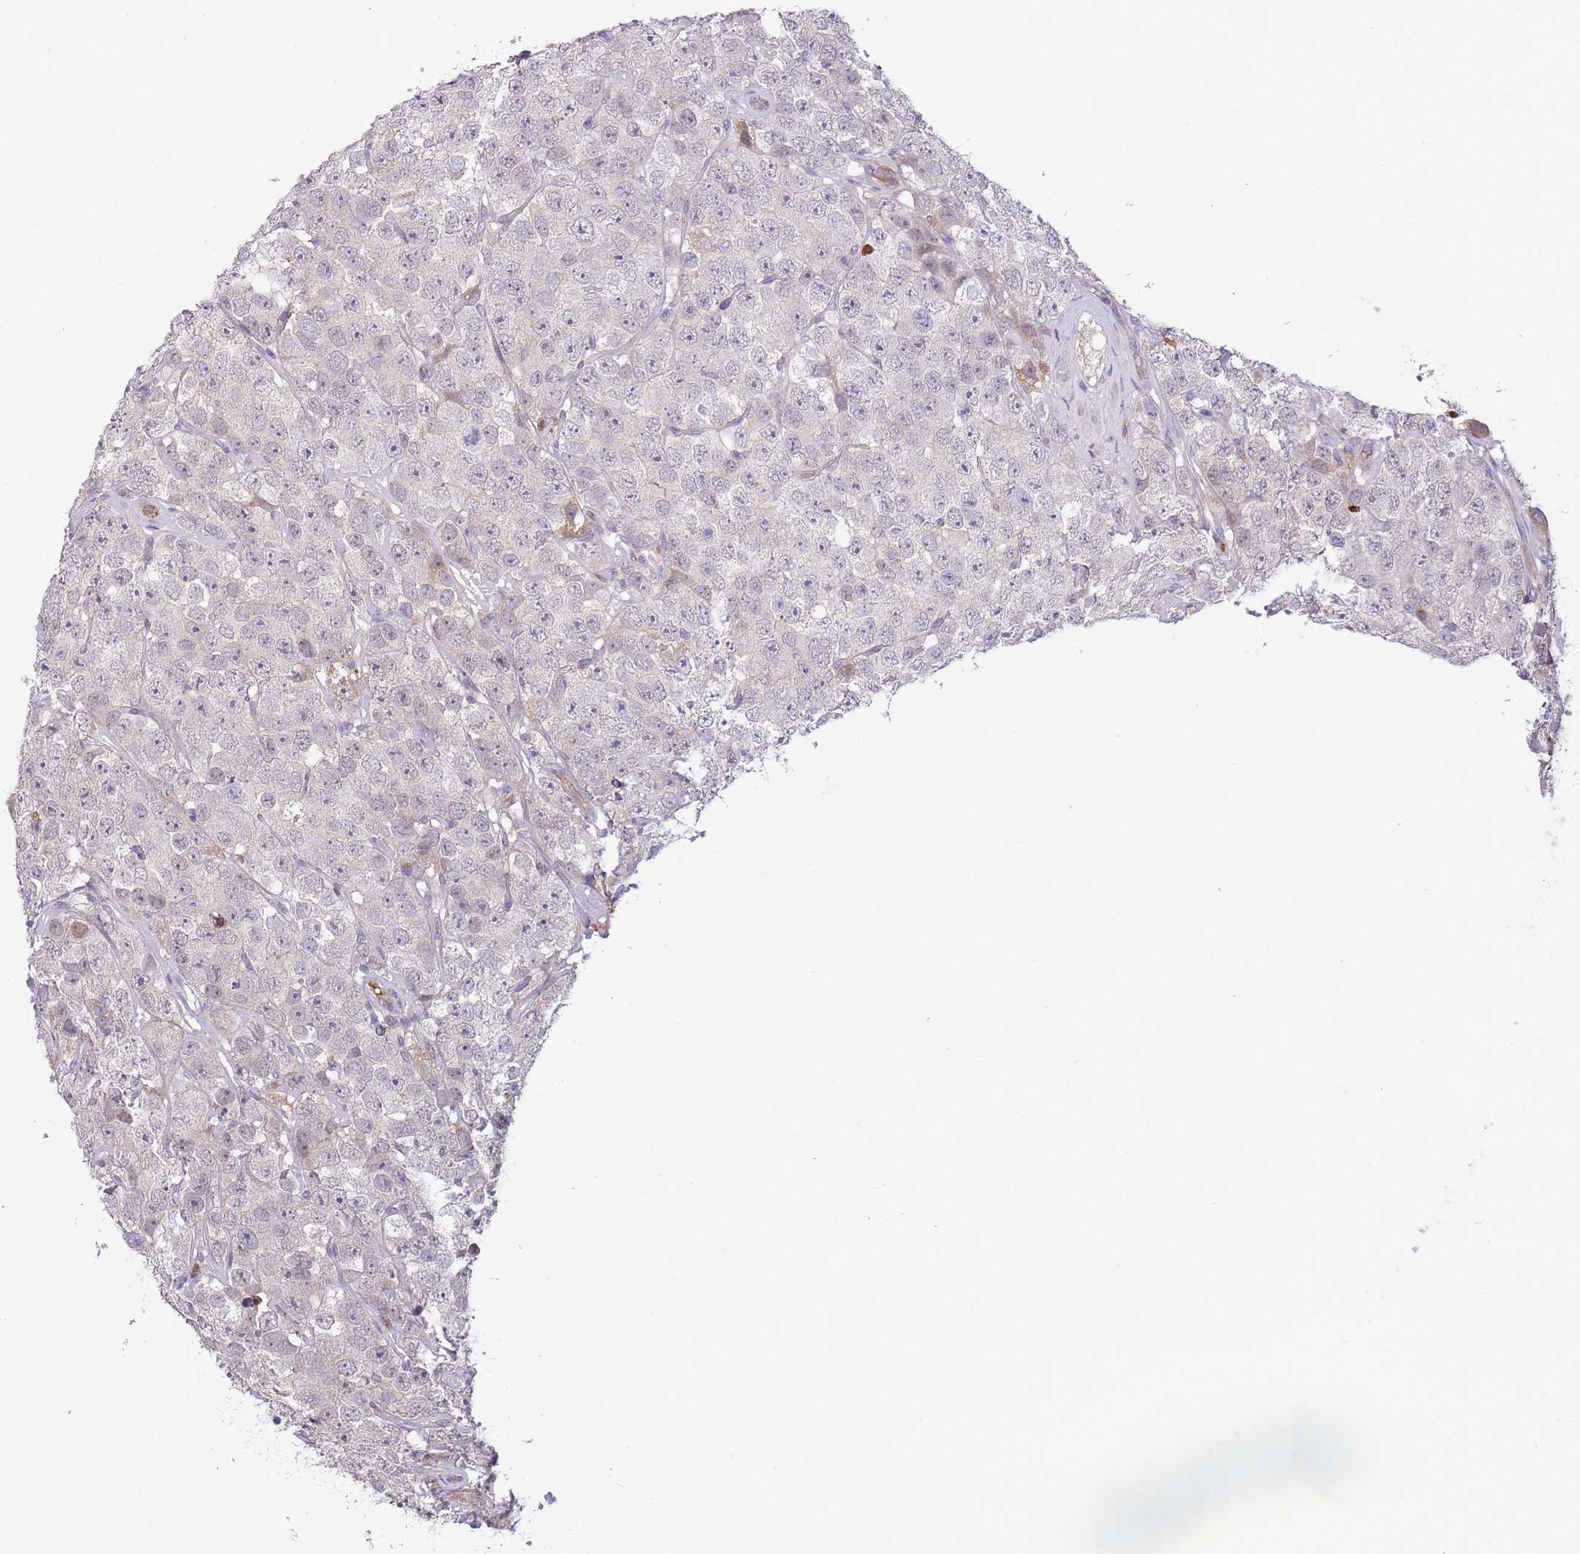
{"staining": {"intensity": "negative", "quantity": "none", "location": "none"}, "tissue": "testis cancer", "cell_type": "Tumor cells", "image_type": "cancer", "snomed": [{"axis": "morphology", "description": "Seminoma, NOS"}, {"axis": "topography", "description": "Testis"}], "caption": "Human testis seminoma stained for a protein using immunohistochemistry (IHC) shows no positivity in tumor cells.", "gene": "DPP10", "patient": {"sex": "male", "age": 28}}